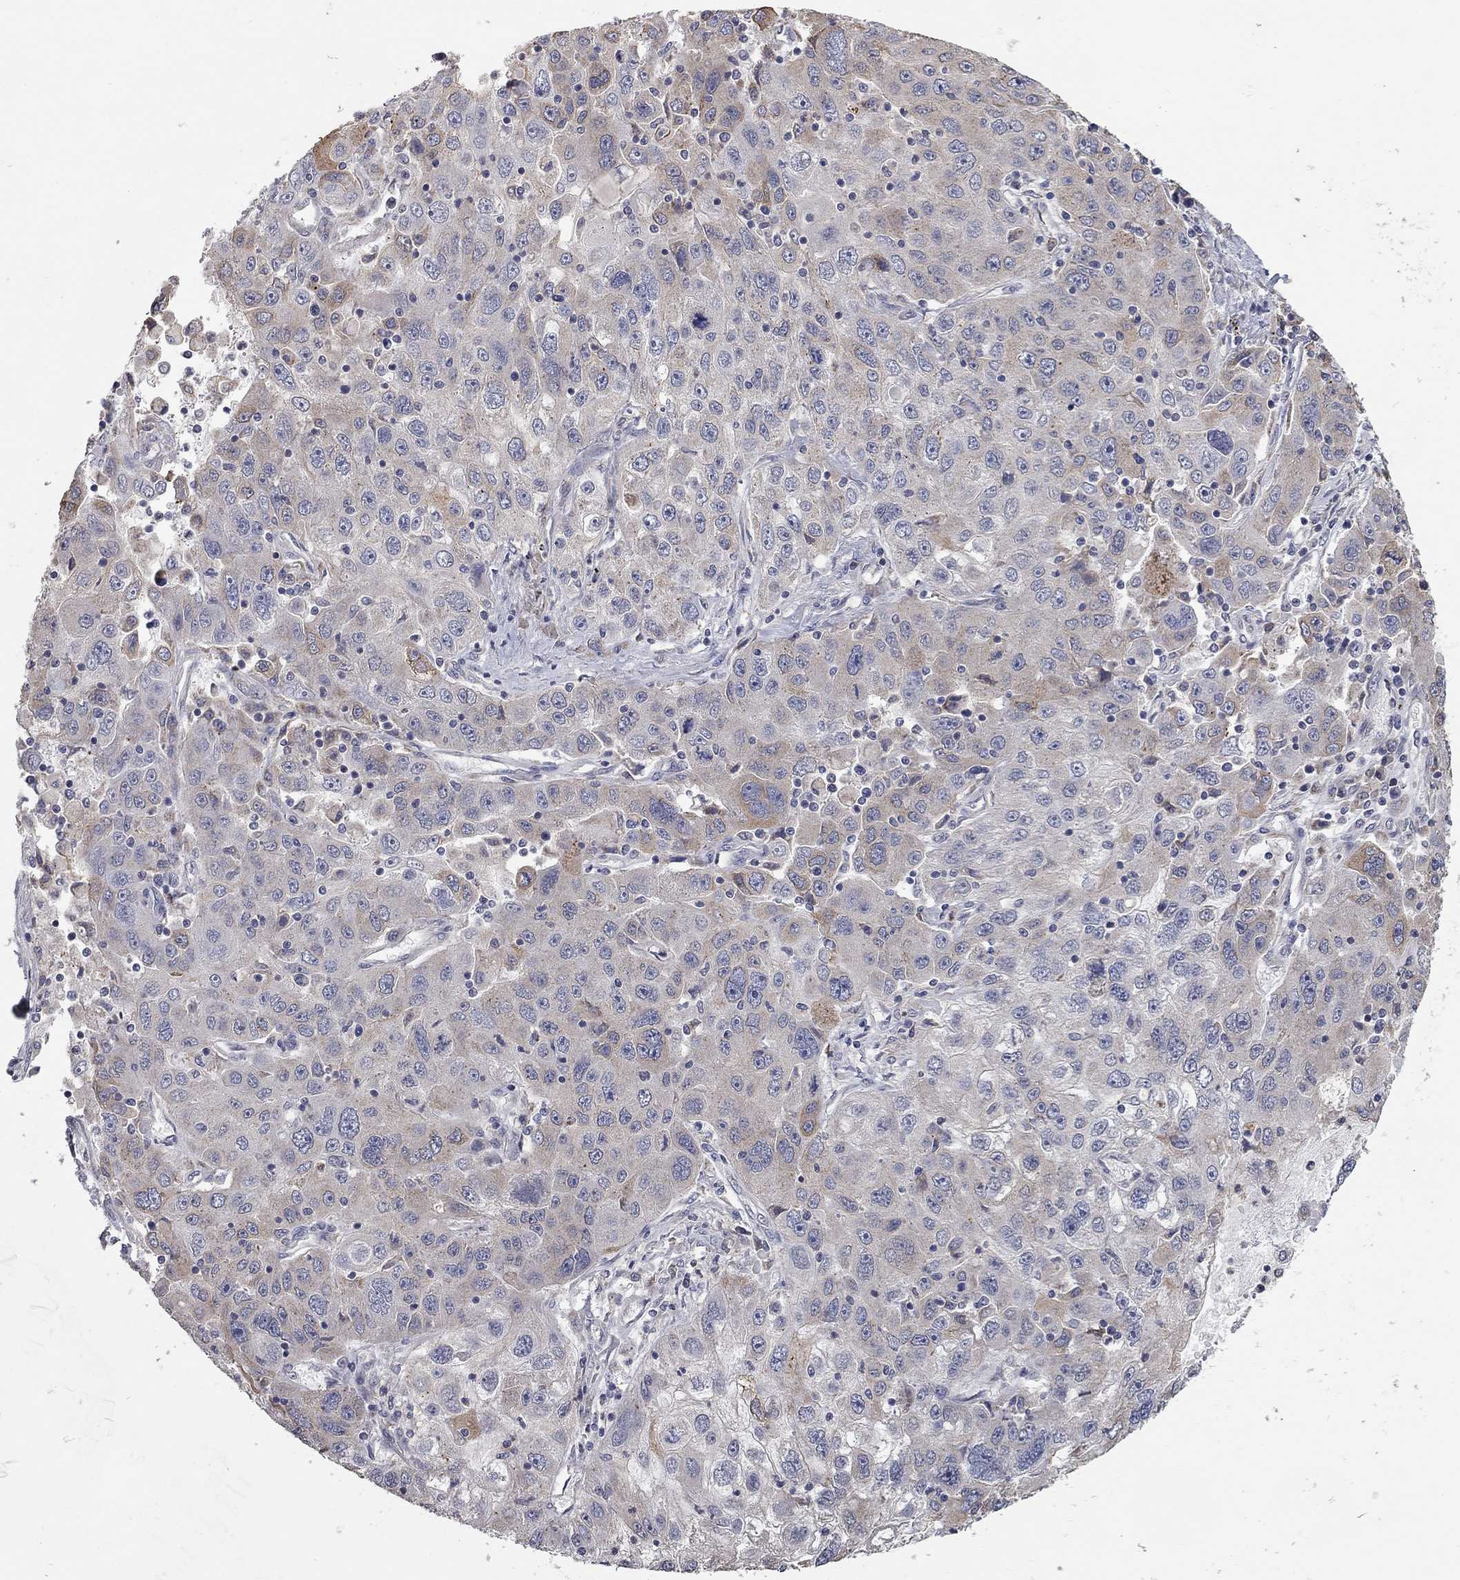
{"staining": {"intensity": "moderate", "quantity": "<25%", "location": "cytoplasmic/membranous"}, "tissue": "stomach cancer", "cell_type": "Tumor cells", "image_type": "cancer", "snomed": [{"axis": "morphology", "description": "Adenocarcinoma, NOS"}, {"axis": "topography", "description": "Stomach"}], "caption": "This is an image of immunohistochemistry (IHC) staining of adenocarcinoma (stomach), which shows moderate staining in the cytoplasmic/membranous of tumor cells.", "gene": "XAGE2", "patient": {"sex": "male", "age": 56}}